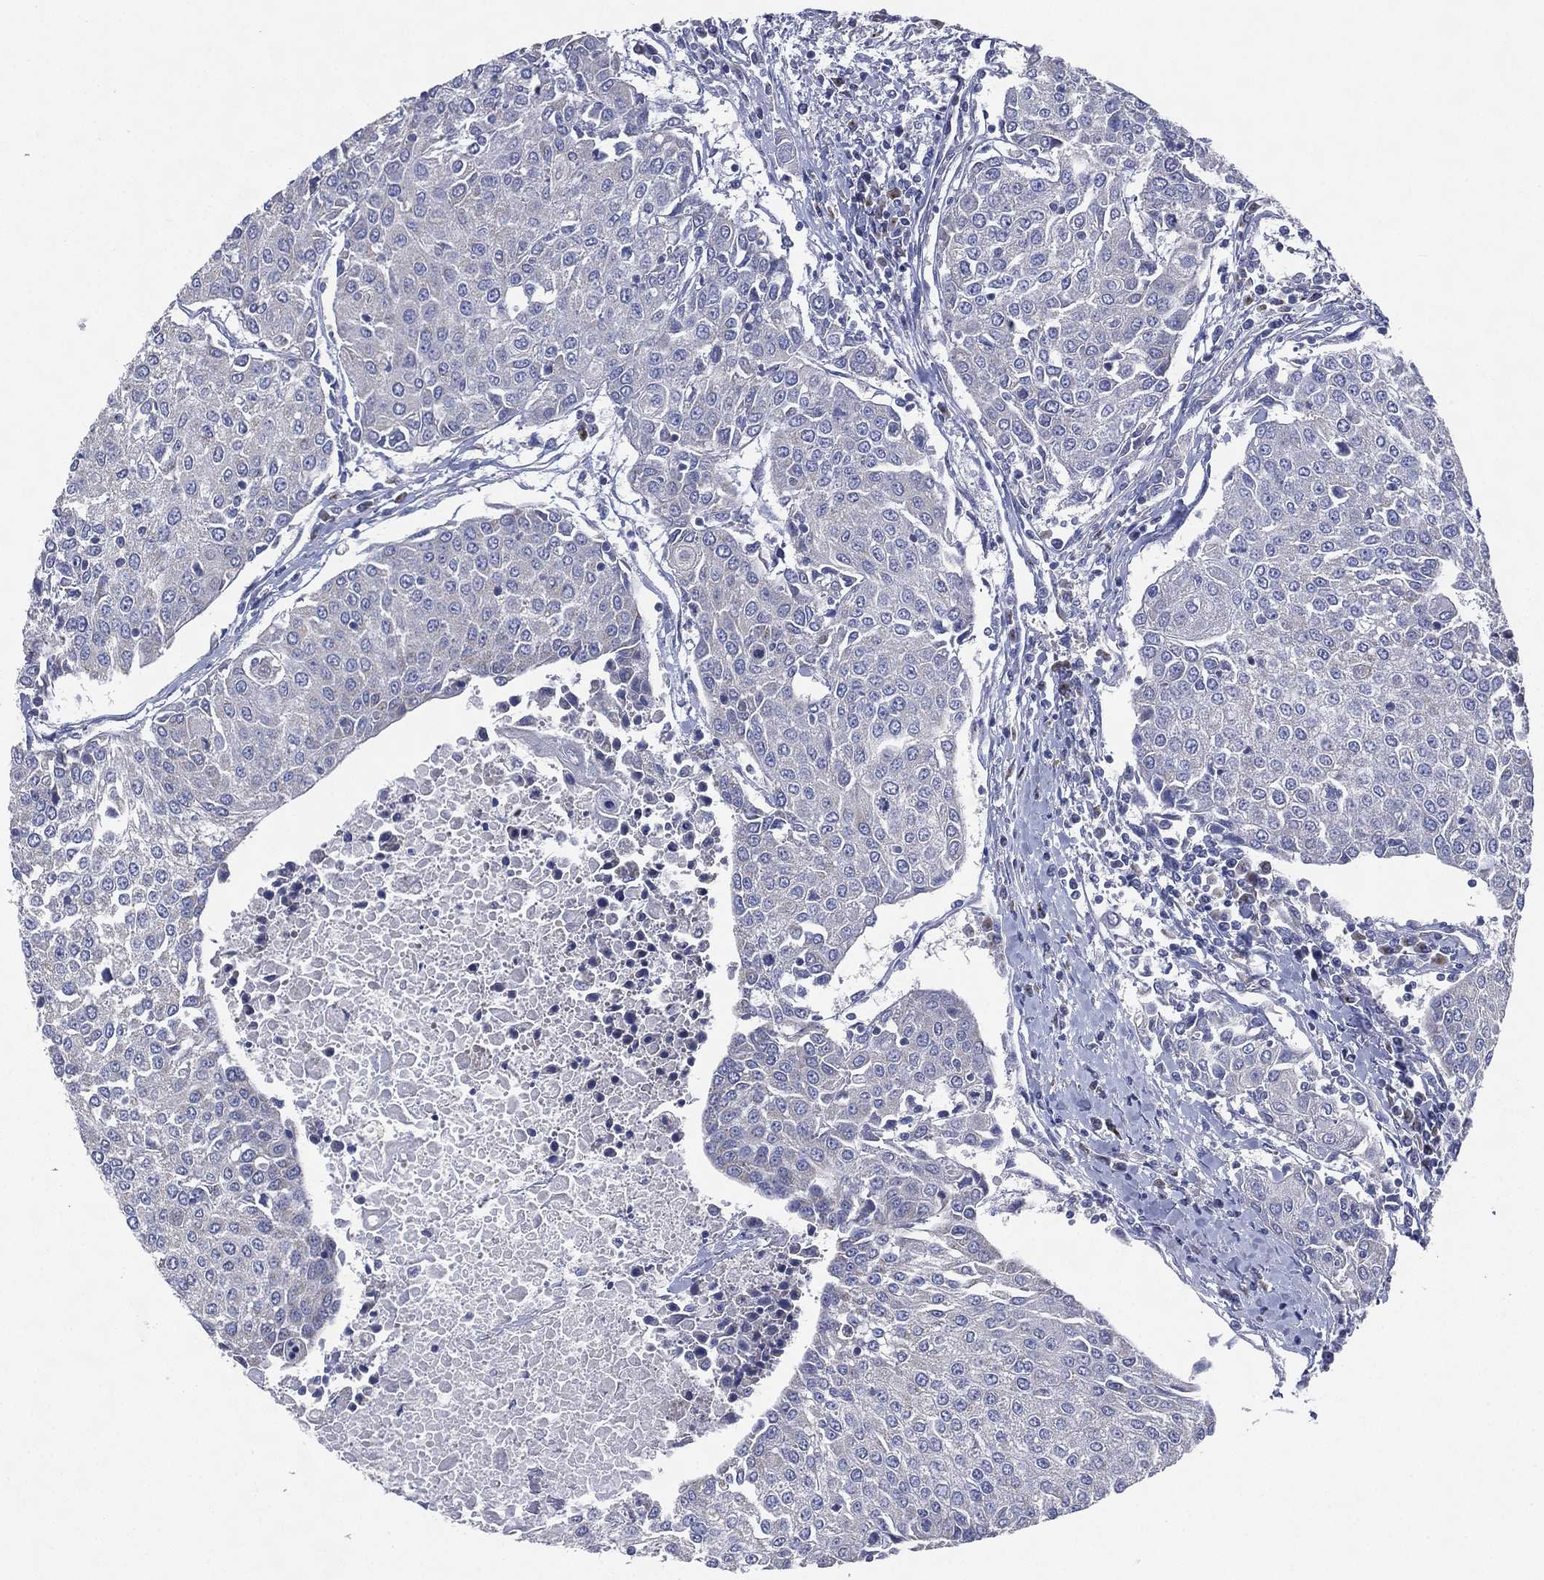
{"staining": {"intensity": "negative", "quantity": "none", "location": "none"}, "tissue": "urothelial cancer", "cell_type": "Tumor cells", "image_type": "cancer", "snomed": [{"axis": "morphology", "description": "Urothelial carcinoma, High grade"}, {"axis": "topography", "description": "Urinary bladder"}], "caption": "An image of human urothelial cancer is negative for staining in tumor cells.", "gene": "ATP8A2", "patient": {"sex": "female", "age": 85}}